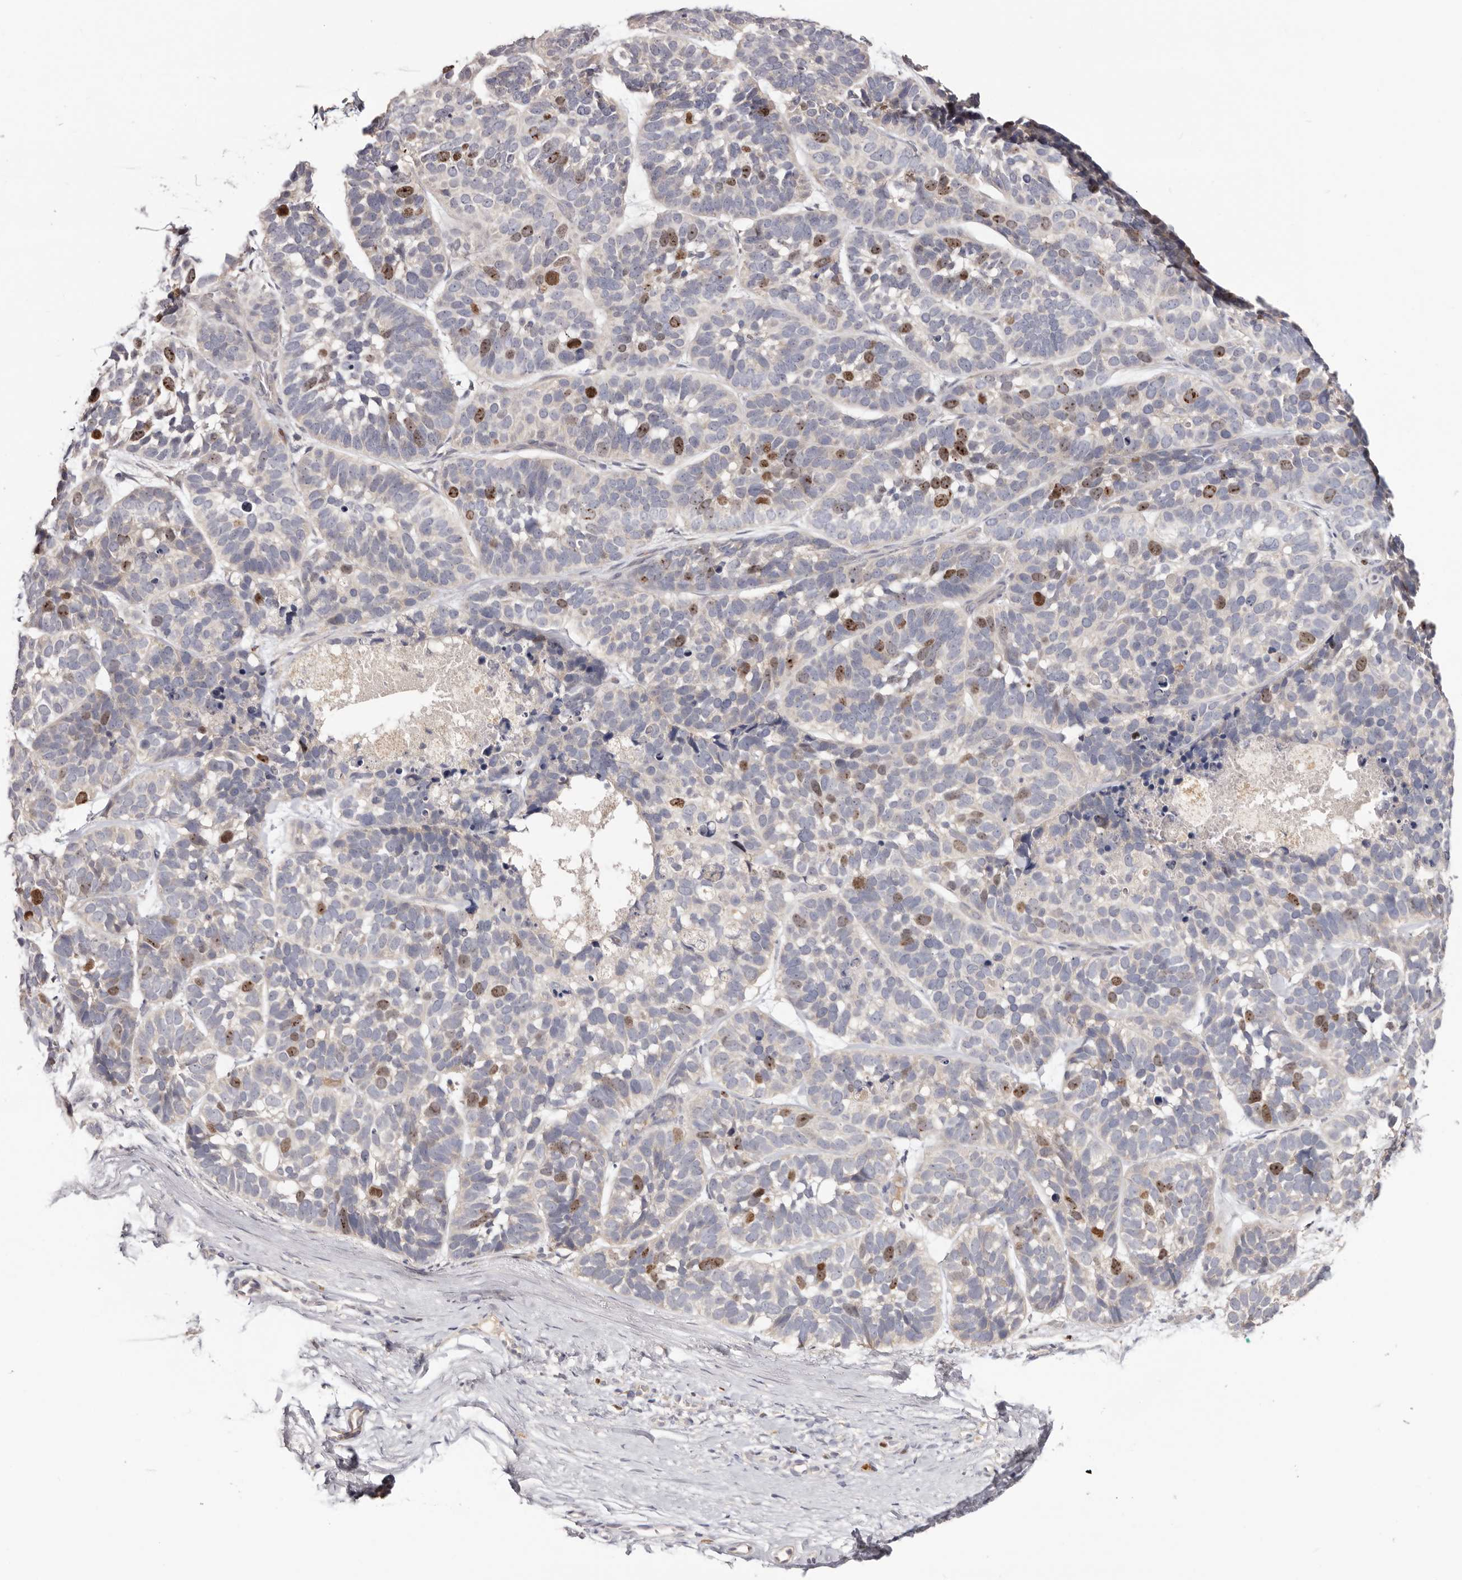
{"staining": {"intensity": "moderate", "quantity": "<25%", "location": "nuclear"}, "tissue": "skin cancer", "cell_type": "Tumor cells", "image_type": "cancer", "snomed": [{"axis": "morphology", "description": "Basal cell carcinoma"}, {"axis": "topography", "description": "Skin"}], "caption": "Skin cancer stained for a protein exhibits moderate nuclear positivity in tumor cells.", "gene": "CCDC190", "patient": {"sex": "male", "age": 62}}